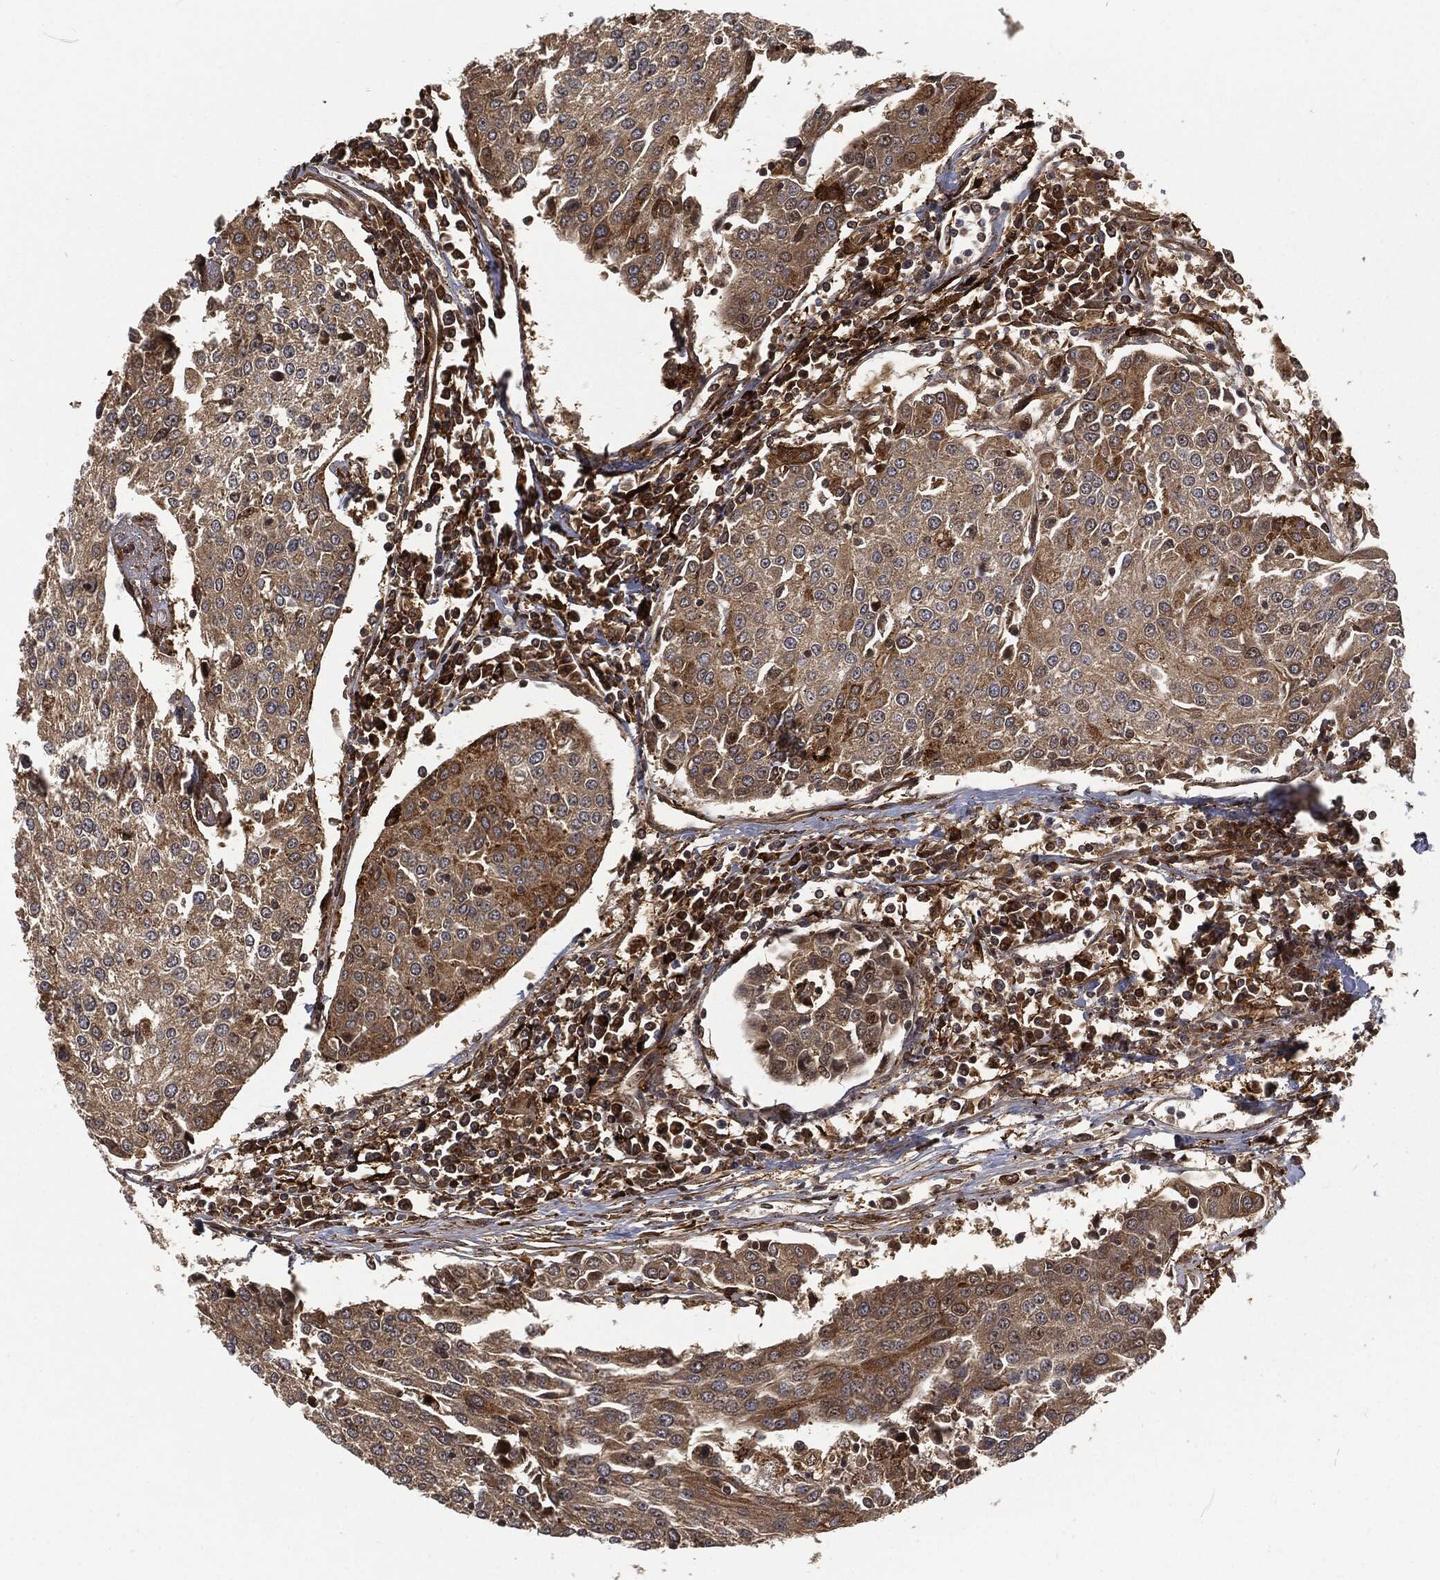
{"staining": {"intensity": "moderate", "quantity": ">75%", "location": "cytoplasmic/membranous"}, "tissue": "urothelial cancer", "cell_type": "Tumor cells", "image_type": "cancer", "snomed": [{"axis": "morphology", "description": "Urothelial carcinoma, High grade"}, {"axis": "topography", "description": "Urinary bladder"}], "caption": "Protein expression analysis of urothelial cancer exhibits moderate cytoplasmic/membranous positivity in approximately >75% of tumor cells.", "gene": "RFTN1", "patient": {"sex": "female", "age": 85}}